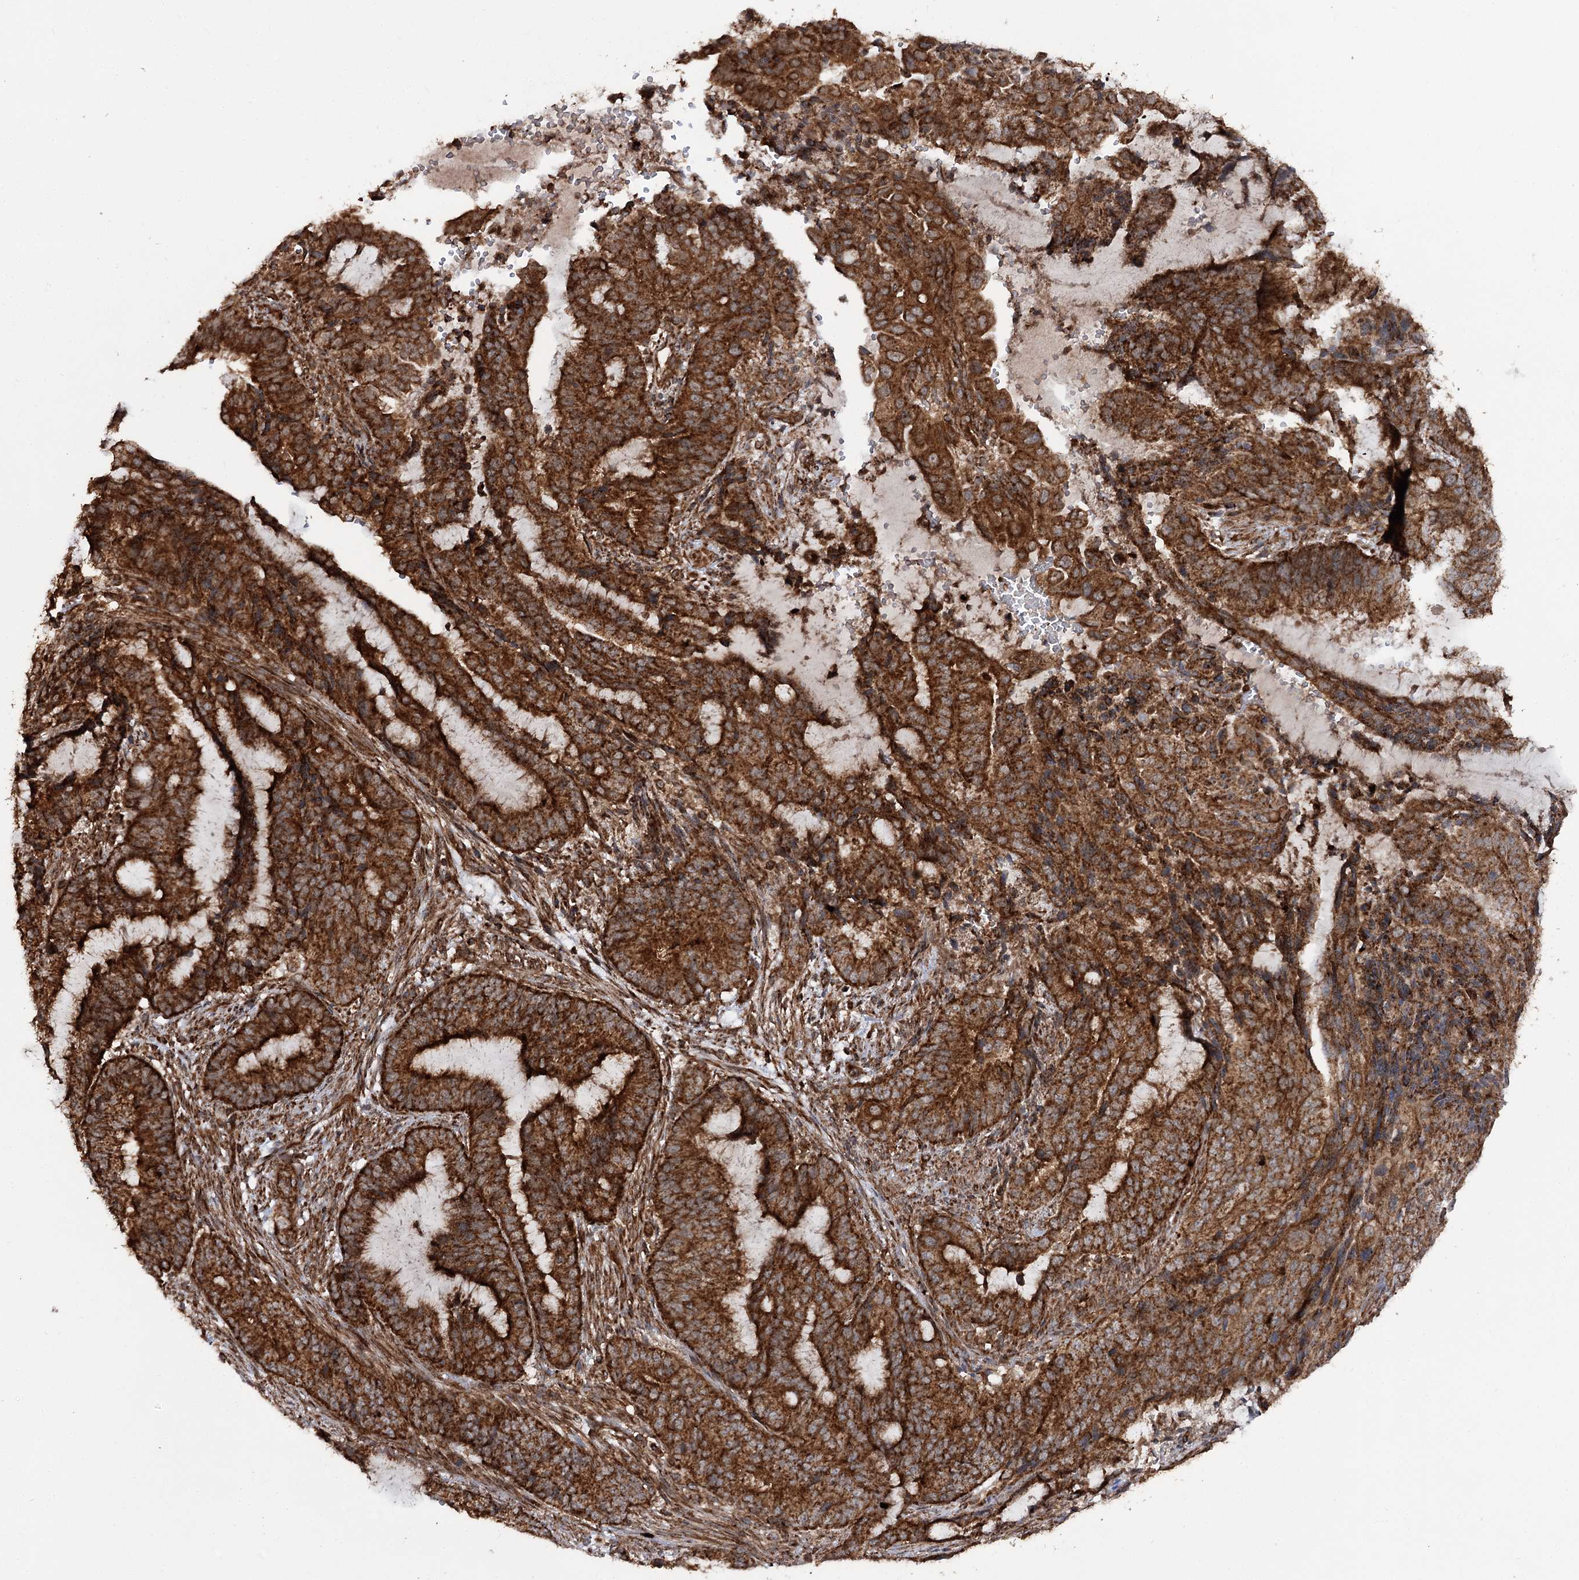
{"staining": {"intensity": "strong", "quantity": ">75%", "location": "cytoplasmic/membranous"}, "tissue": "endometrial cancer", "cell_type": "Tumor cells", "image_type": "cancer", "snomed": [{"axis": "morphology", "description": "Adenocarcinoma, NOS"}, {"axis": "topography", "description": "Endometrium"}], "caption": "Immunohistochemistry (IHC) of human endometrial adenocarcinoma reveals high levels of strong cytoplasmic/membranous staining in about >75% of tumor cells. (IHC, brightfield microscopy, high magnification).", "gene": "FGFR1OP2", "patient": {"sex": "female", "age": 51}}